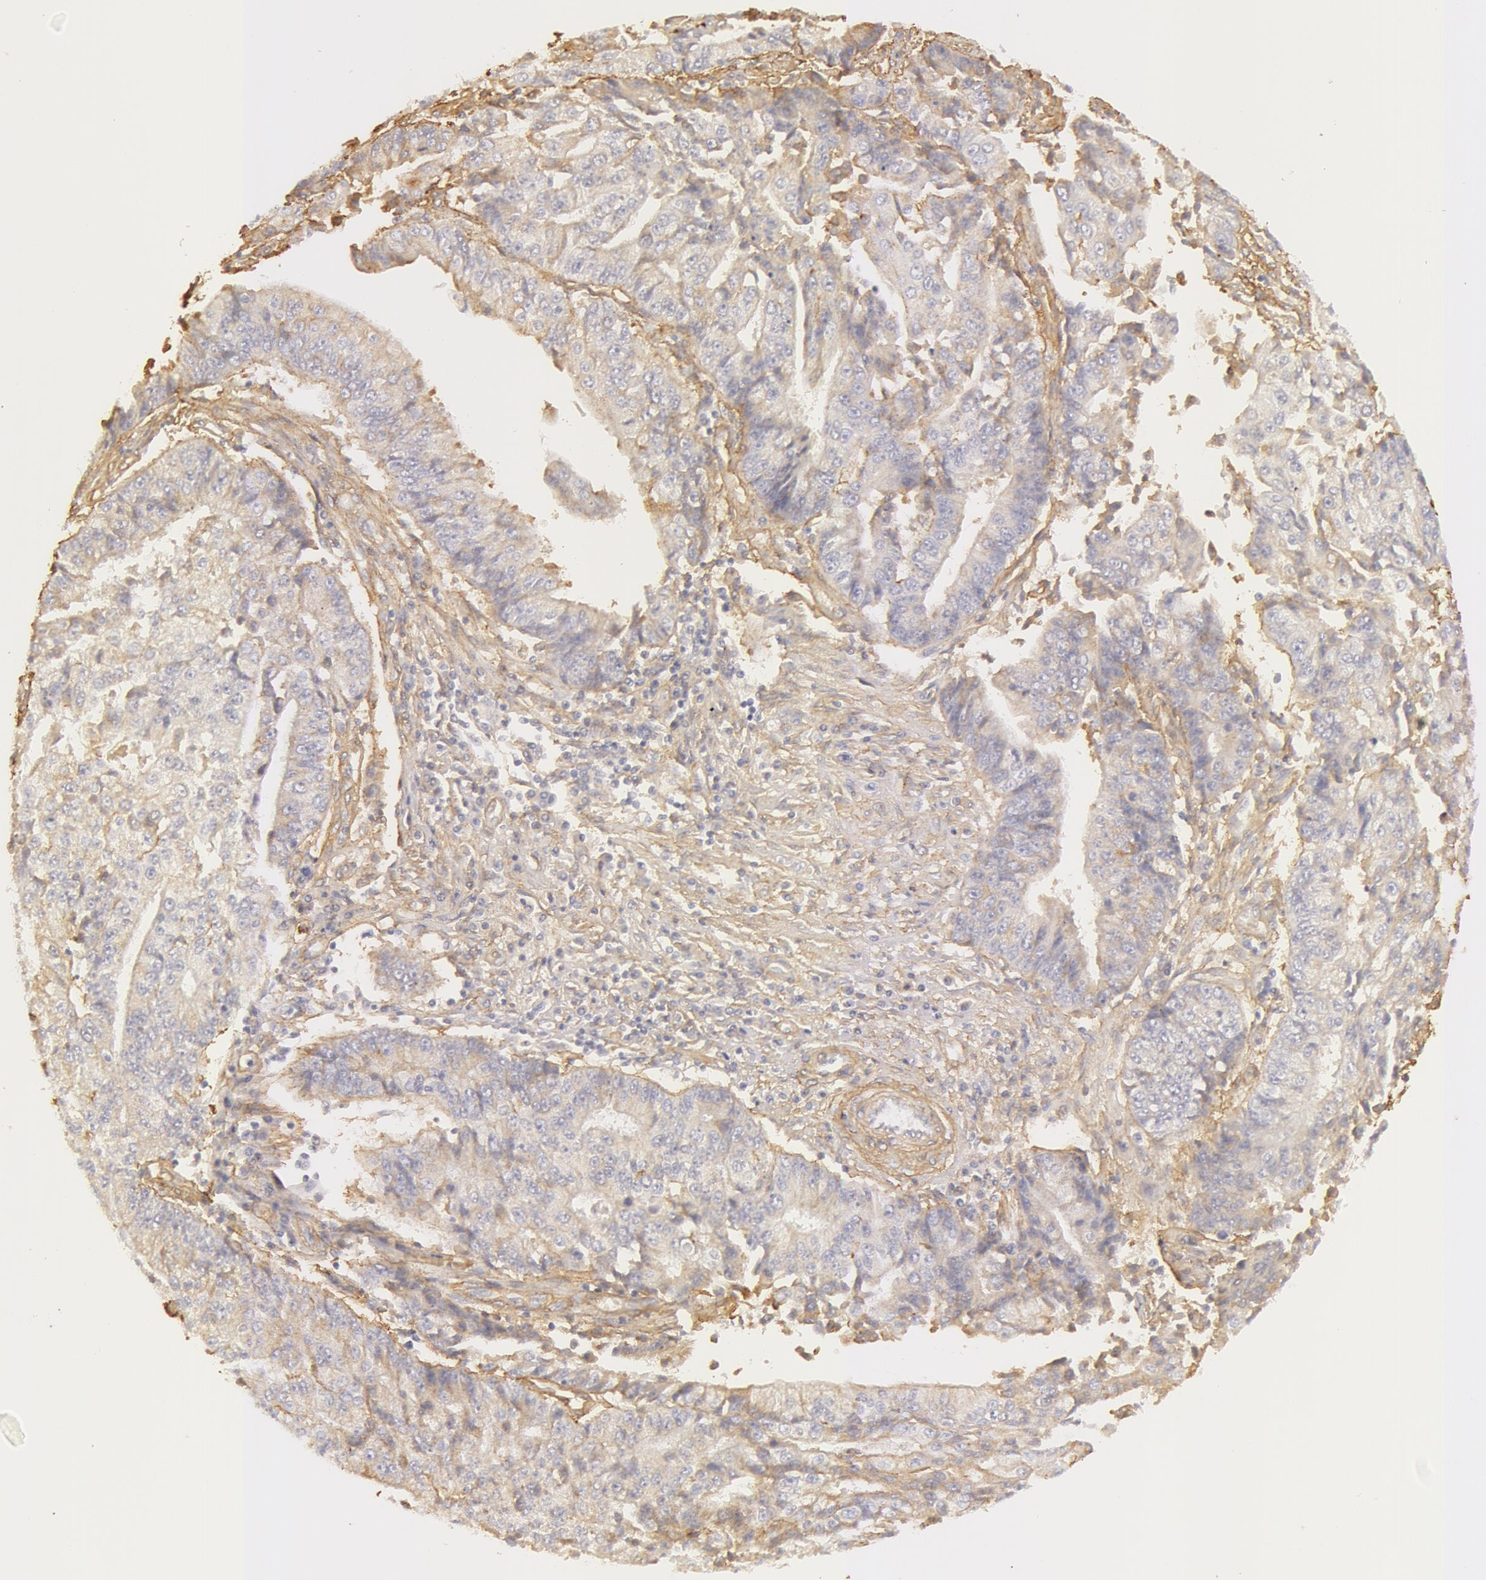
{"staining": {"intensity": "weak", "quantity": "25%-75%", "location": "cytoplasmic/membranous"}, "tissue": "endometrial cancer", "cell_type": "Tumor cells", "image_type": "cancer", "snomed": [{"axis": "morphology", "description": "Adenocarcinoma, NOS"}, {"axis": "topography", "description": "Endometrium"}], "caption": "Protein staining demonstrates weak cytoplasmic/membranous expression in about 25%-75% of tumor cells in endometrial cancer (adenocarcinoma).", "gene": "COL4A1", "patient": {"sex": "female", "age": 75}}